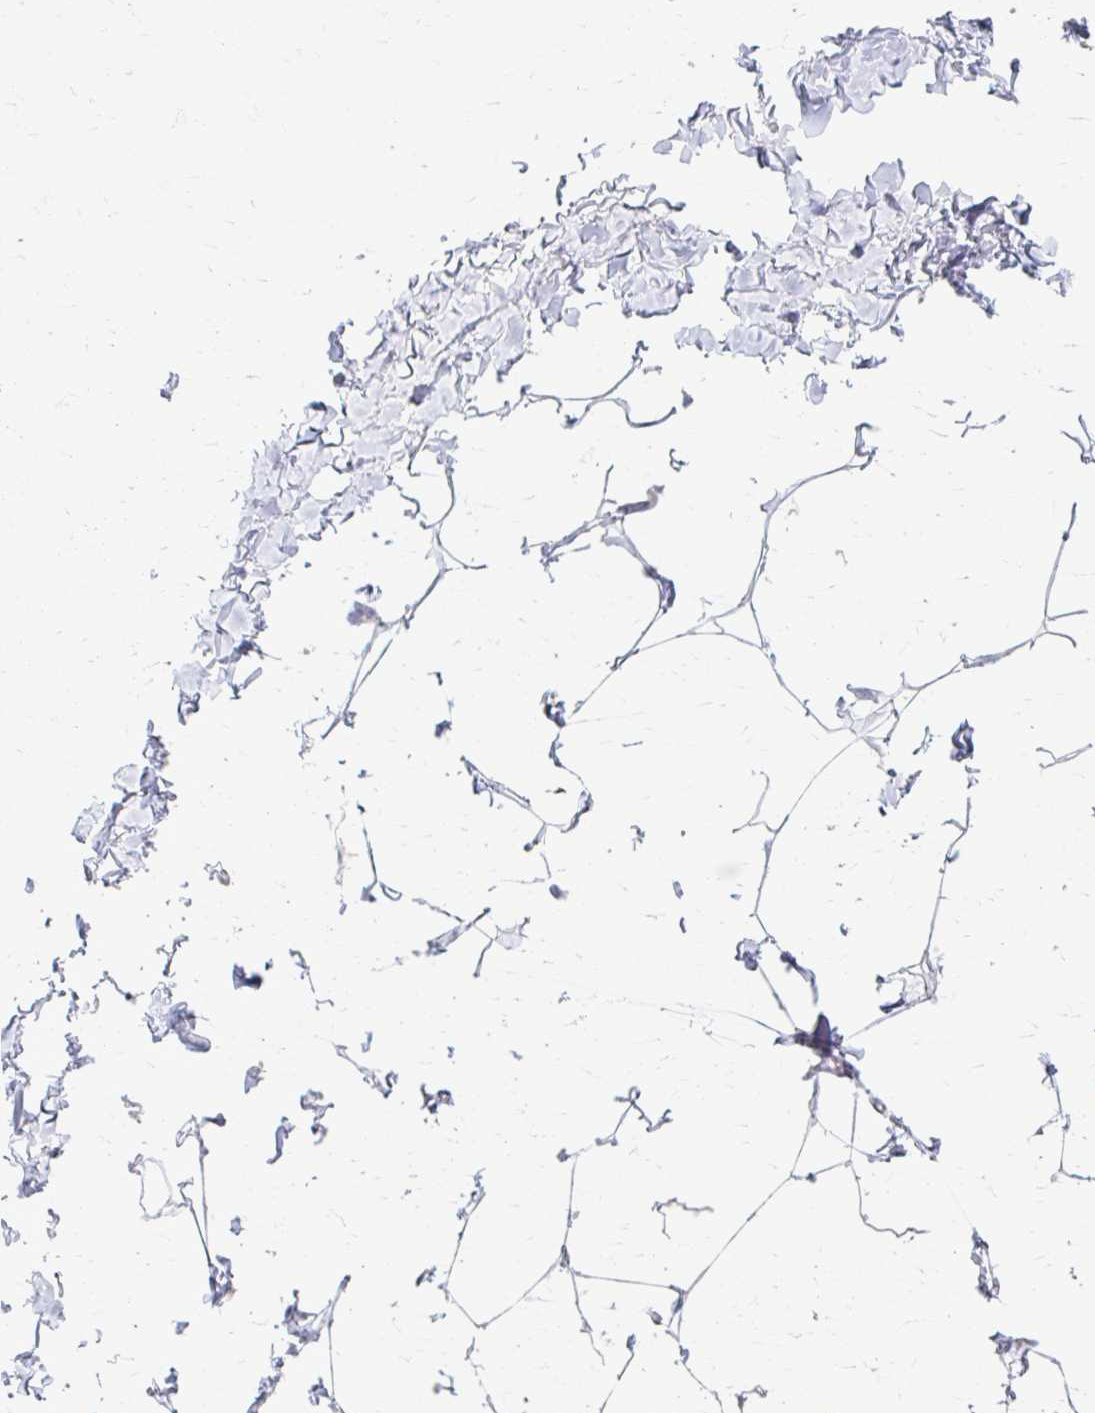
{"staining": {"intensity": "negative", "quantity": "none", "location": "none"}, "tissue": "adipose tissue", "cell_type": "Adipocytes", "image_type": "normal", "snomed": [{"axis": "morphology", "description": "Normal tissue, NOS"}, {"axis": "topography", "description": "Soft tissue"}, {"axis": "topography", "description": "Adipose tissue"}, {"axis": "topography", "description": "Vascular tissue"}, {"axis": "topography", "description": "Peripheral nerve tissue"}], "caption": "Immunohistochemical staining of benign adipose tissue shows no significant expression in adipocytes. Brightfield microscopy of immunohistochemistry (IHC) stained with DAB (3,3'-diaminobenzidine) (brown) and hematoxylin (blue), captured at high magnification.", "gene": "LDLRAP1", "patient": {"sex": "male", "age": 29}}